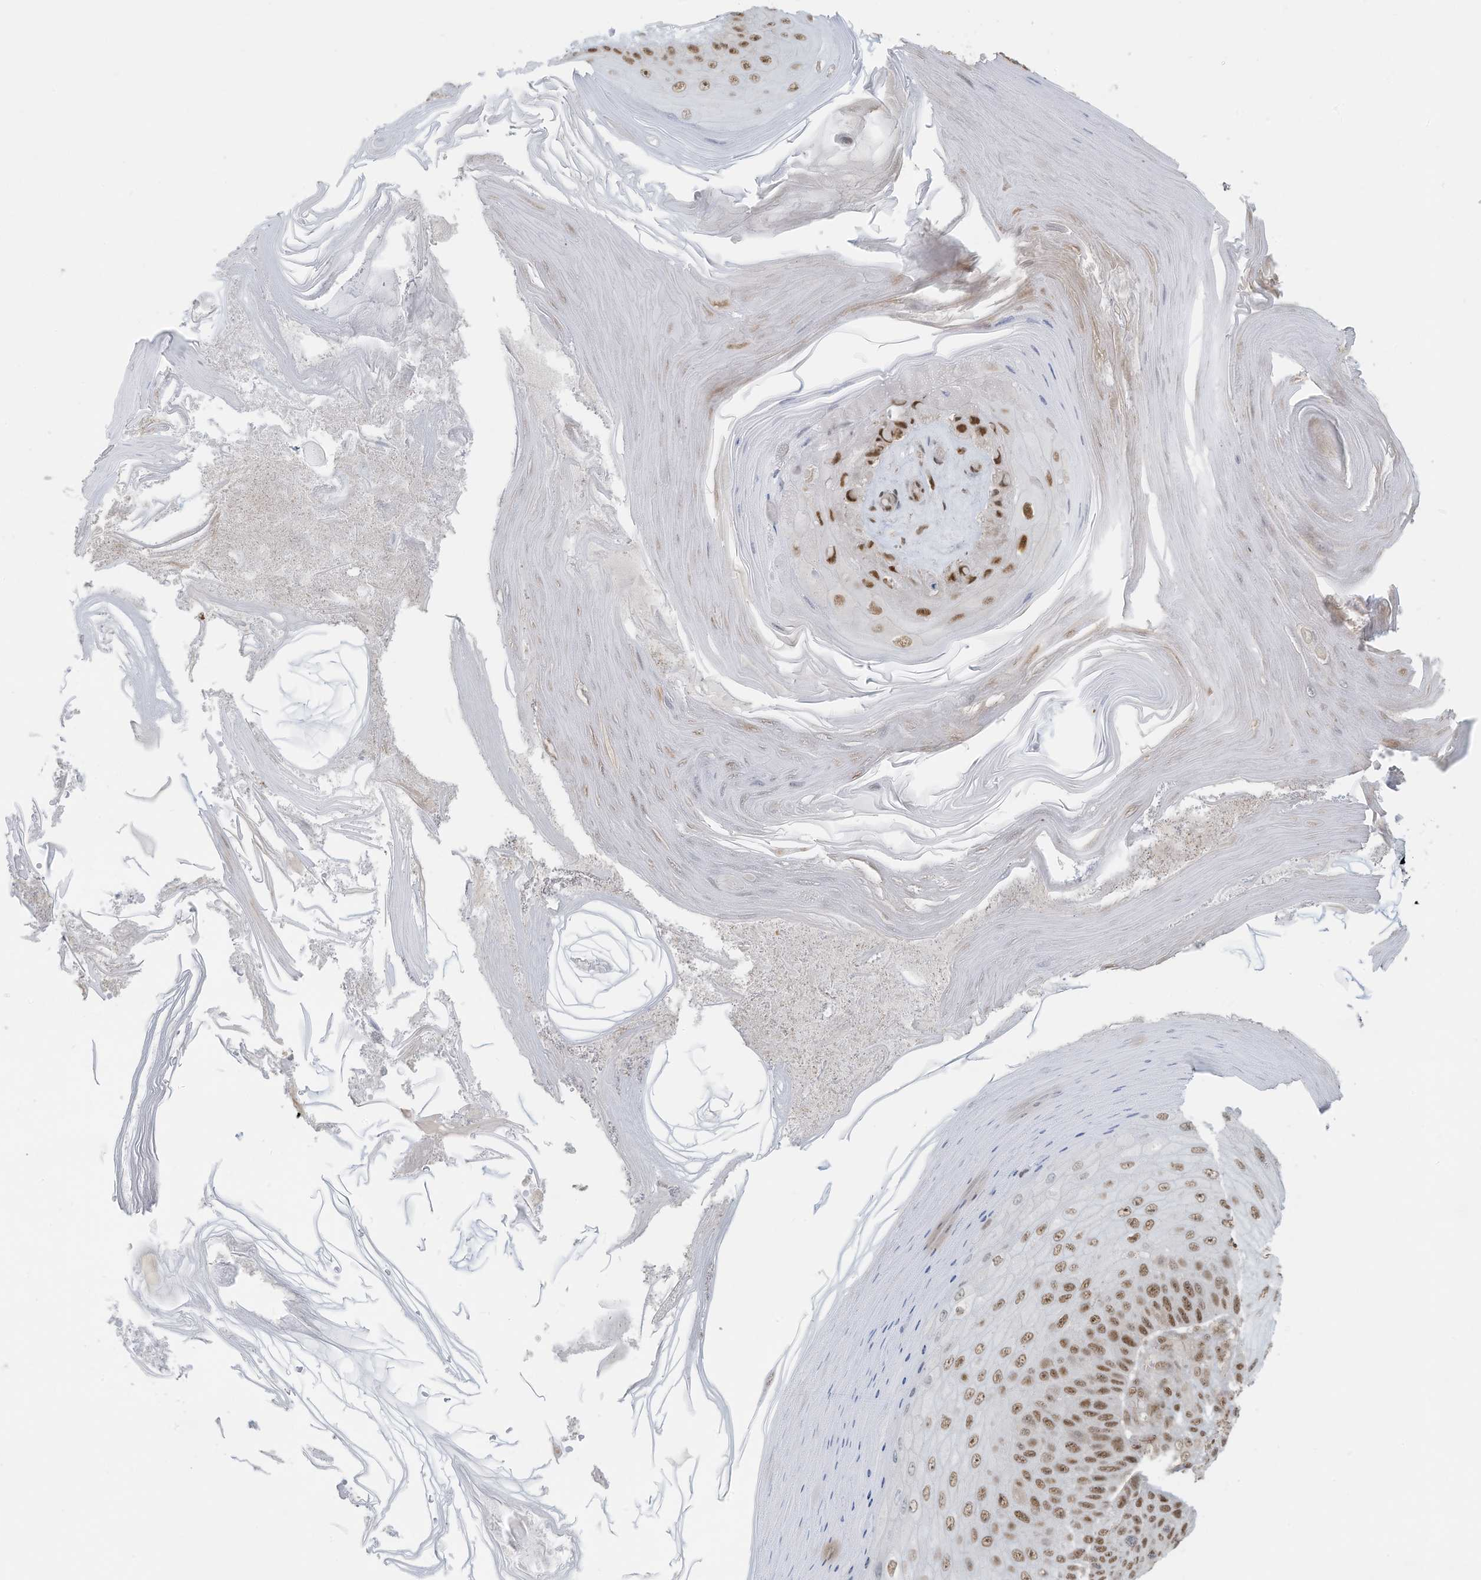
{"staining": {"intensity": "moderate", "quantity": ">75%", "location": "nuclear"}, "tissue": "skin cancer", "cell_type": "Tumor cells", "image_type": "cancer", "snomed": [{"axis": "morphology", "description": "Squamous cell carcinoma, NOS"}, {"axis": "topography", "description": "Skin"}], "caption": "An image of skin cancer stained for a protein demonstrates moderate nuclear brown staining in tumor cells. Nuclei are stained in blue.", "gene": "DBR1", "patient": {"sex": "female", "age": 88}}